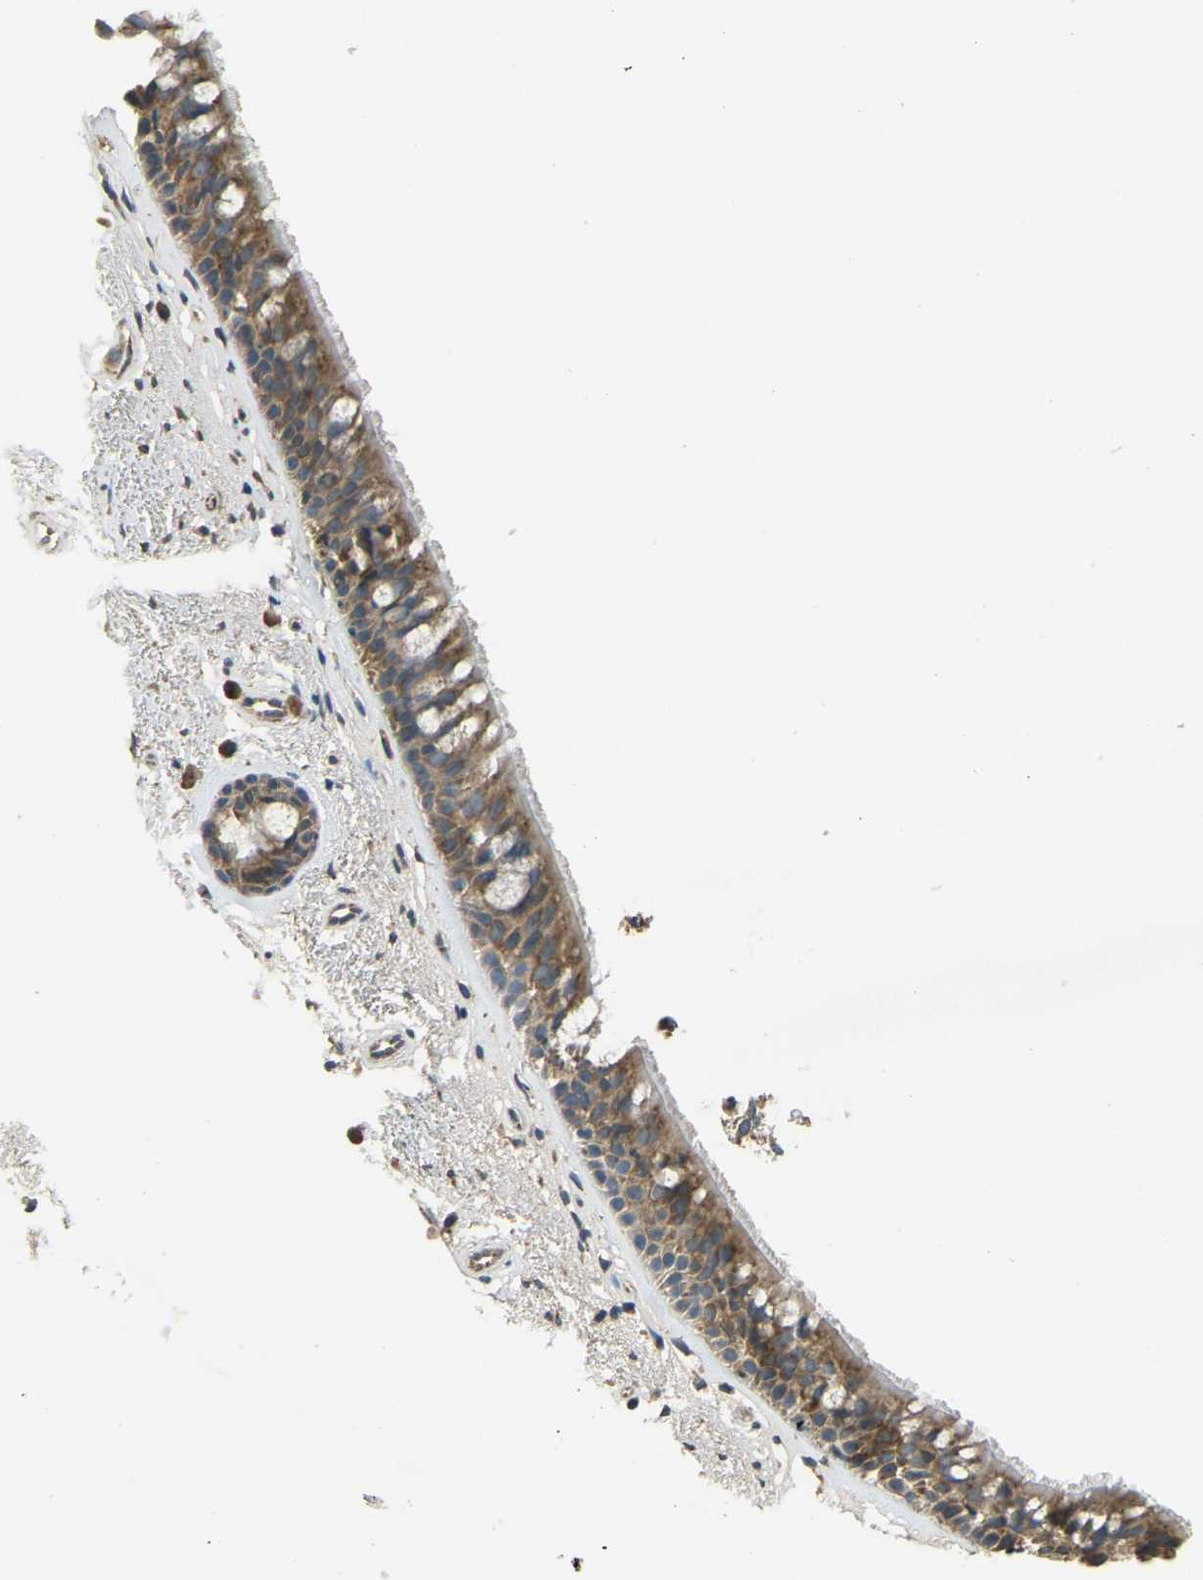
{"staining": {"intensity": "moderate", "quantity": ">75%", "location": "cytoplasmic/membranous"}, "tissue": "bronchus", "cell_type": "Respiratory epithelial cells", "image_type": "normal", "snomed": [{"axis": "morphology", "description": "Normal tissue, NOS"}, {"axis": "topography", "description": "Bronchus"}], "caption": "Immunohistochemical staining of normal human bronchus demonstrates medium levels of moderate cytoplasmic/membranous staining in approximately >75% of respiratory epithelial cells. (DAB (3,3'-diaminobenzidine) IHC, brown staining for protein, blue staining for nuclei).", "gene": "AIMP1", "patient": {"sex": "female", "age": 54}}